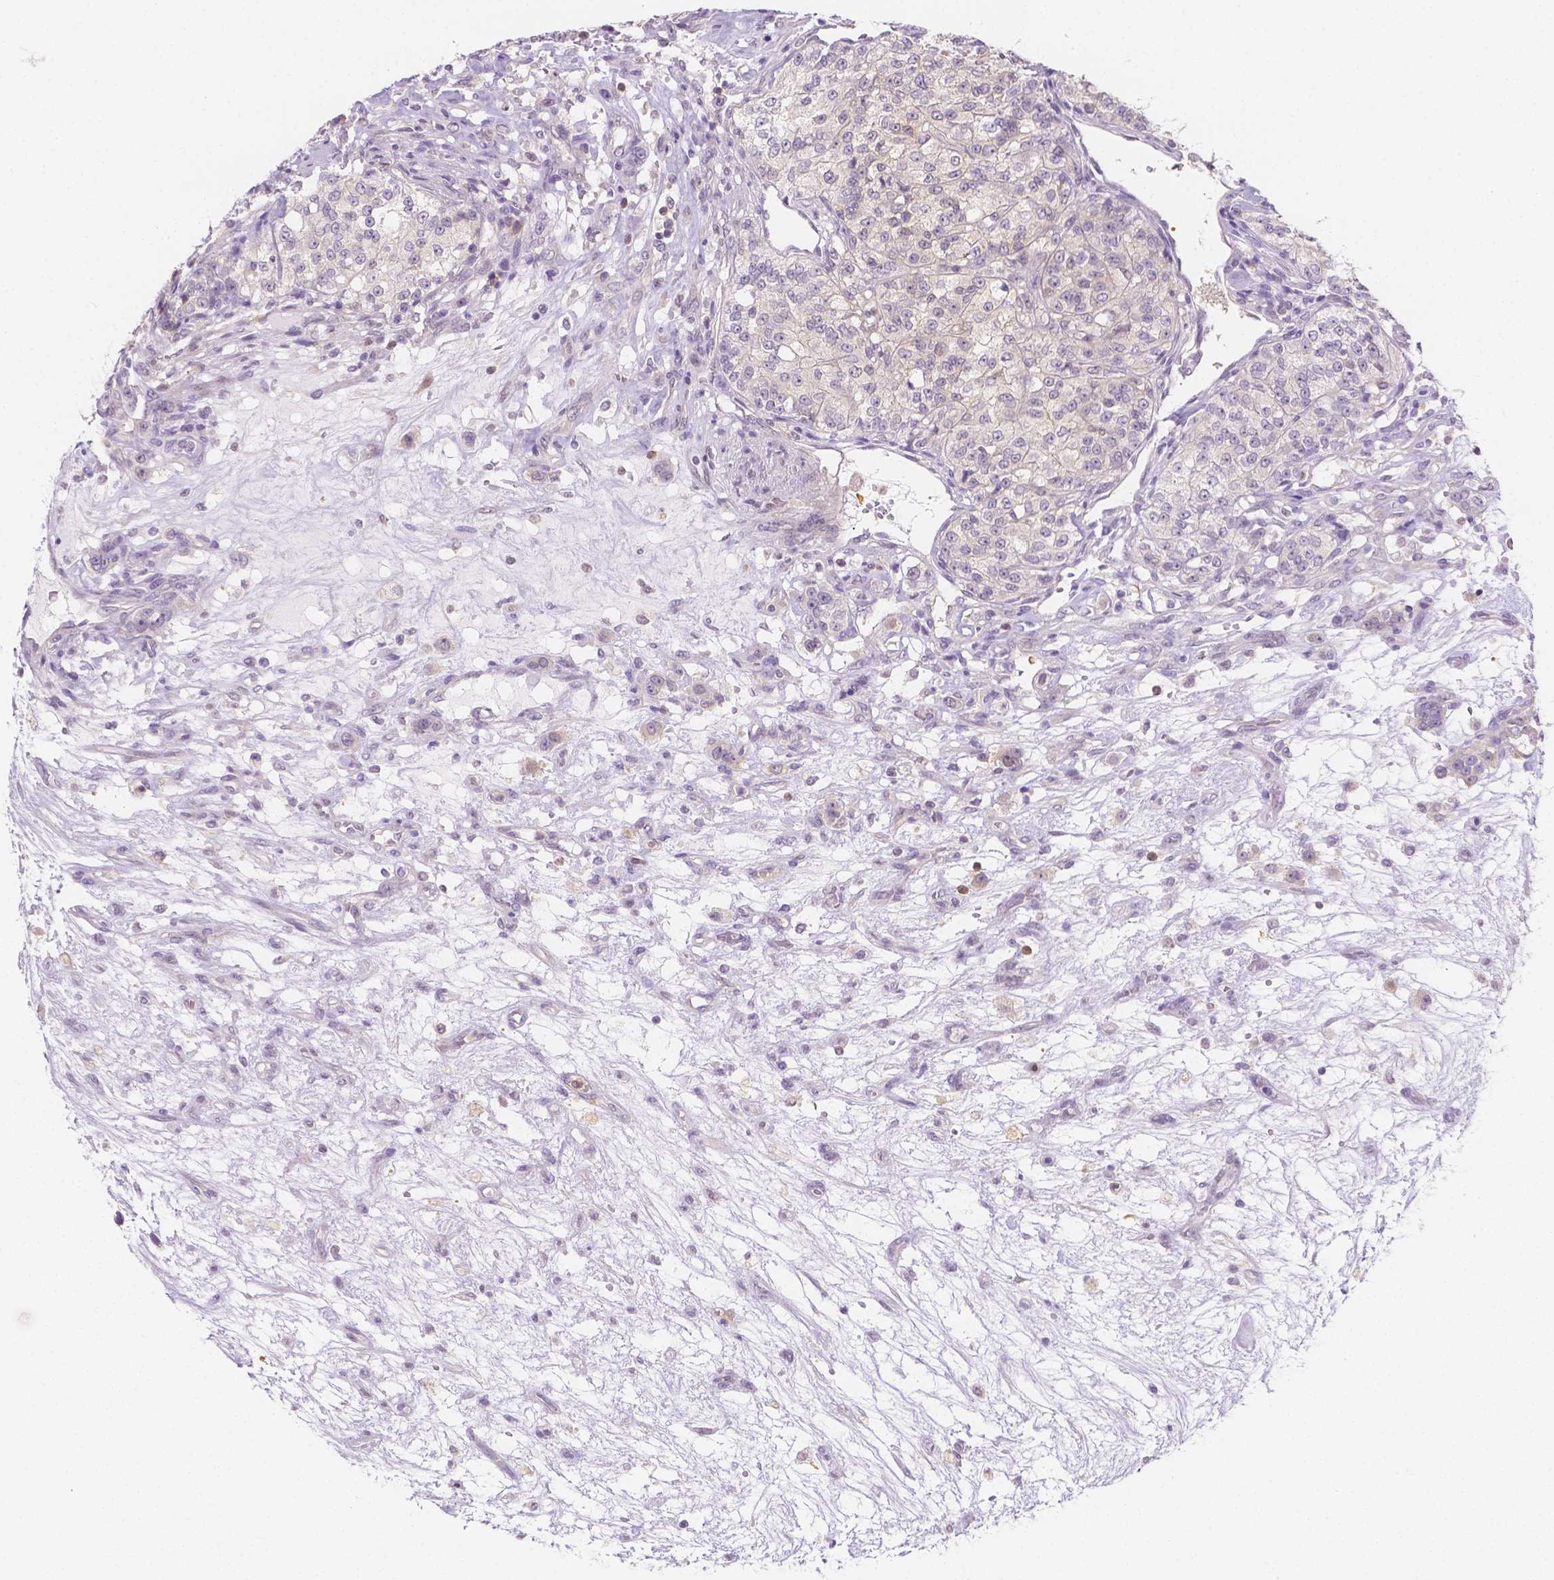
{"staining": {"intensity": "negative", "quantity": "none", "location": "none"}, "tissue": "renal cancer", "cell_type": "Tumor cells", "image_type": "cancer", "snomed": [{"axis": "morphology", "description": "Adenocarcinoma, NOS"}, {"axis": "topography", "description": "Kidney"}], "caption": "IHC image of neoplastic tissue: human adenocarcinoma (renal) stained with DAB (3,3'-diaminobenzidine) reveals no significant protein positivity in tumor cells.", "gene": "SGTB", "patient": {"sex": "female", "age": 63}}